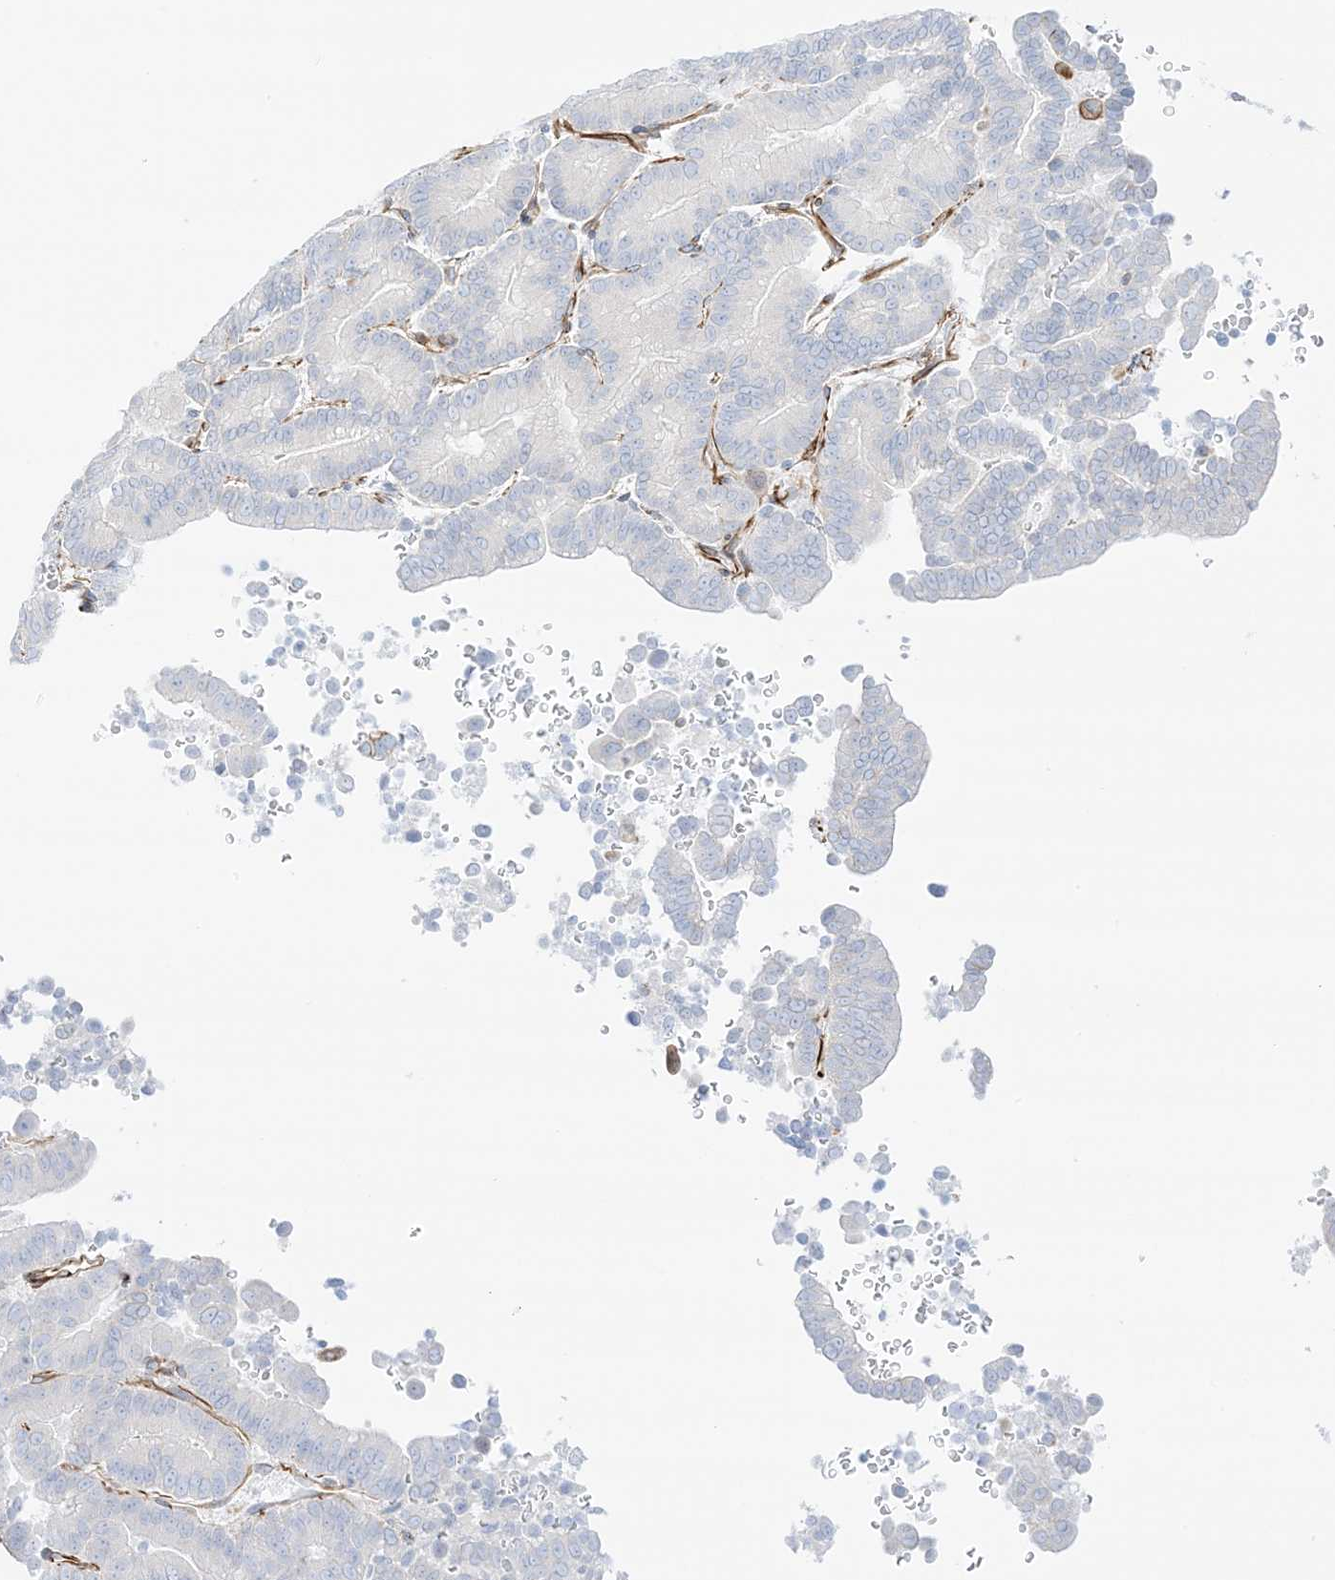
{"staining": {"intensity": "negative", "quantity": "none", "location": "none"}, "tissue": "liver cancer", "cell_type": "Tumor cells", "image_type": "cancer", "snomed": [{"axis": "morphology", "description": "Cholangiocarcinoma"}, {"axis": "topography", "description": "Liver"}], "caption": "The micrograph displays no significant positivity in tumor cells of liver cancer (cholangiocarcinoma).", "gene": "PID1", "patient": {"sex": "female", "age": 75}}